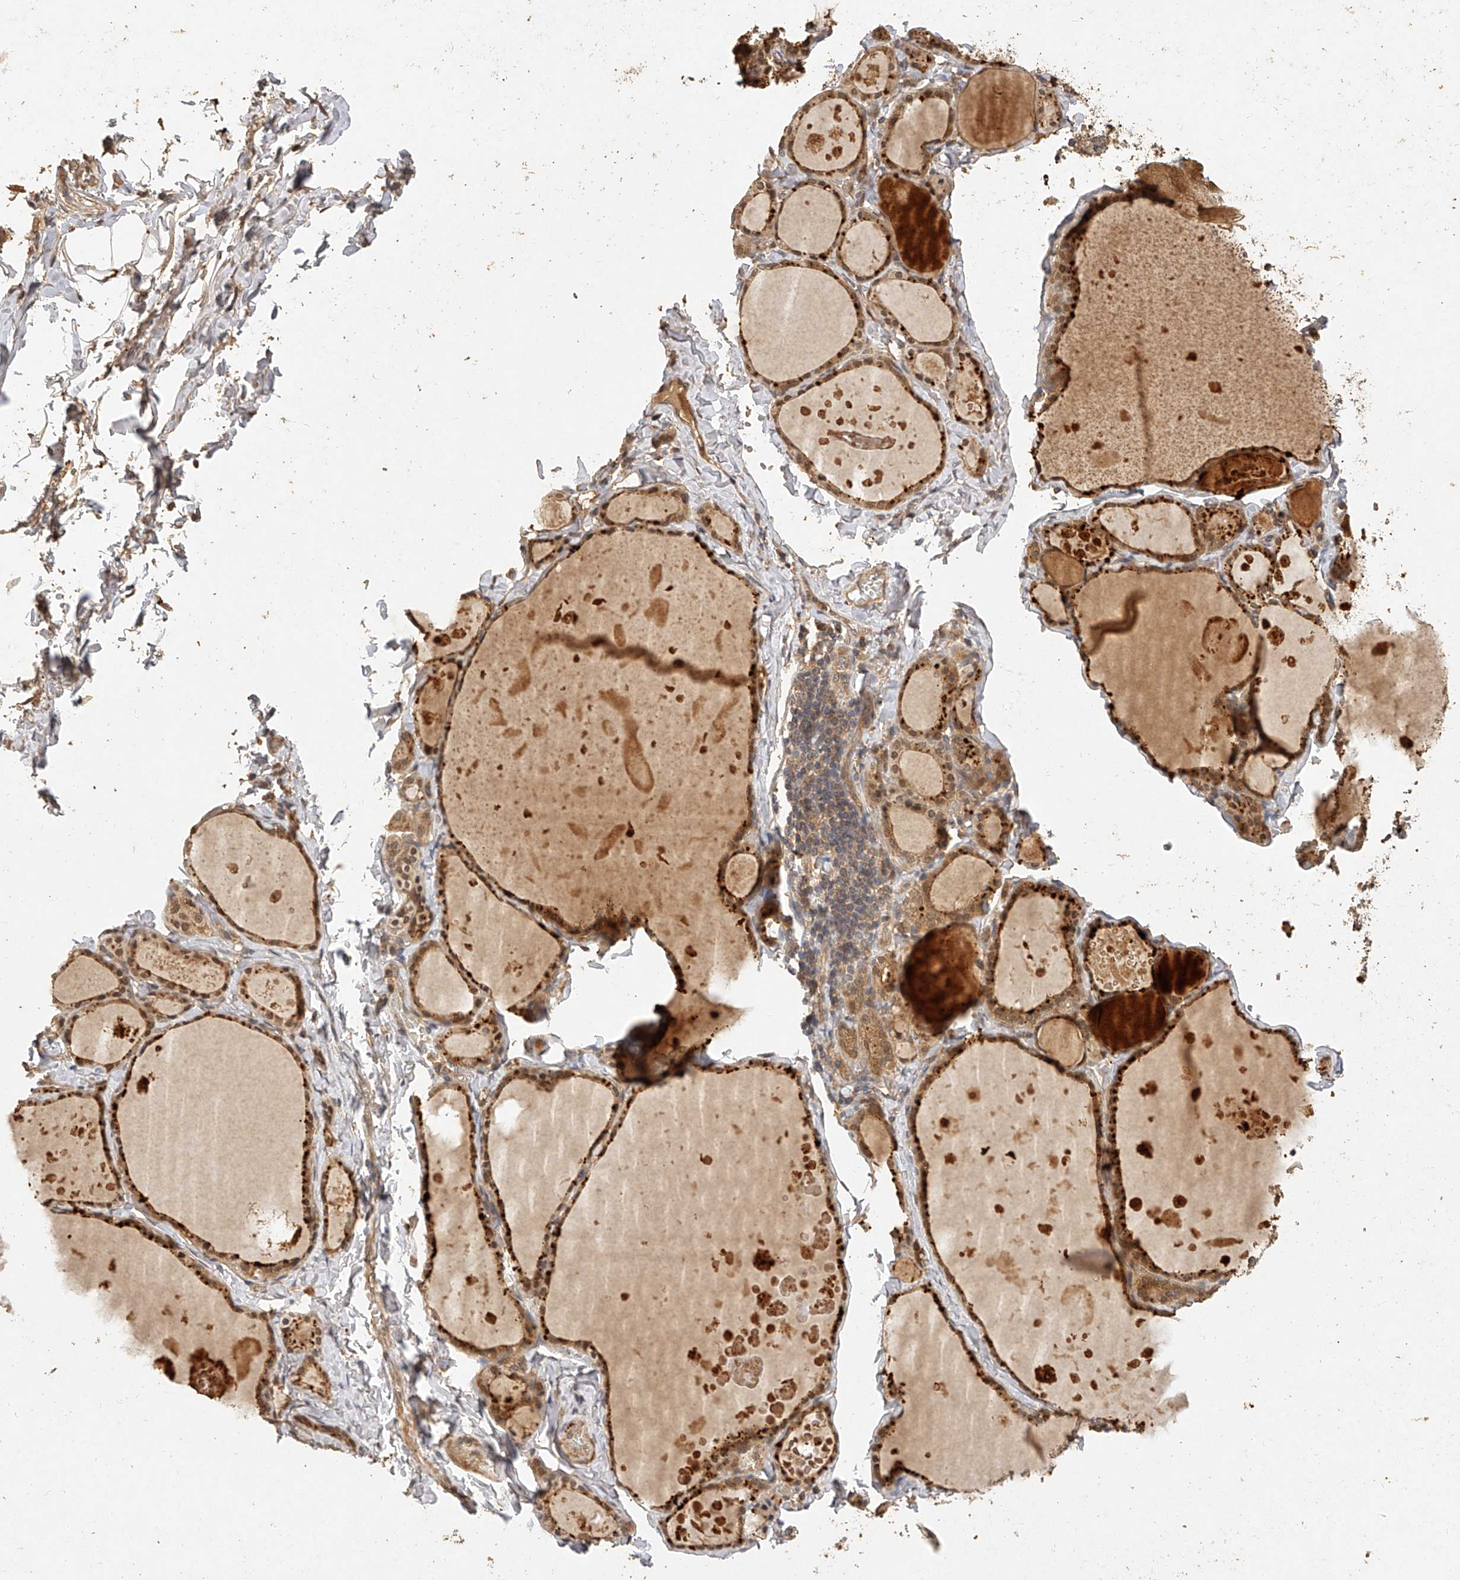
{"staining": {"intensity": "moderate", "quantity": ">75%", "location": "cytoplasmic/membranous"}, "tissue": "thyroid gland", "cell_type": "Glandular cells", "image_type": "normal", "snomed": [{"axis": "morphology", "description": "Normal tissue, NOS"}, {"axis": "topography", "description": "Thyroid gland"}], "caption": "Immunohistochemistry (IHC) of normal thyroid gland demonstrates medium levels of moderate cytoplasmic/membranous staining in approximately >75% of glandular cells.", "gene": "NSMAF", "patient": {"sex": "male", "age": 56}}